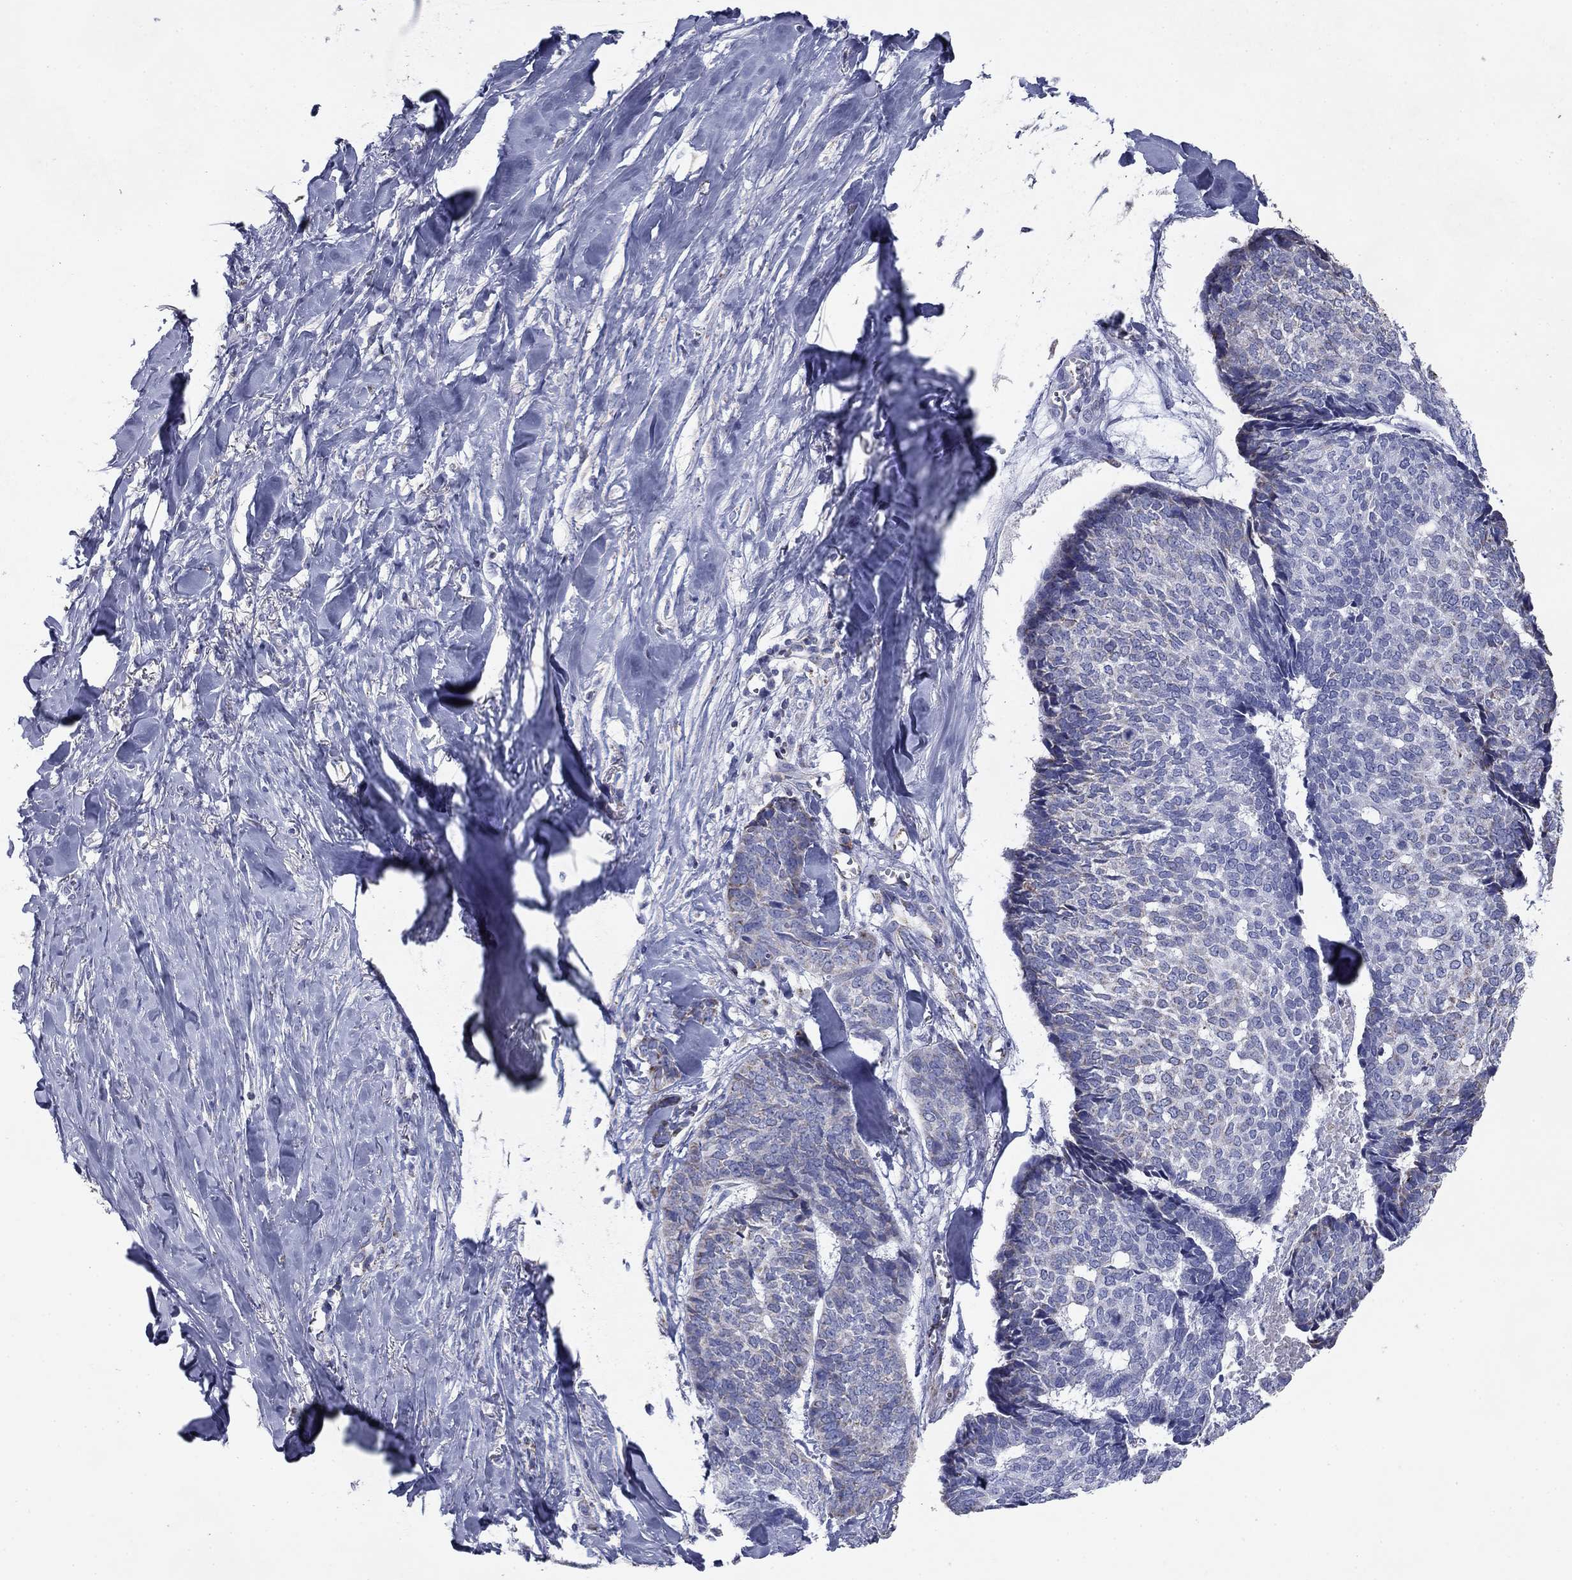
{"staining": {"intensity": "negative", "quantity": "none", "location": "none"}, "tissue": "skin cancer", "cell_type": "Tumor cells", "image_type": "cancer", "snomed": [{"axis": "morphology", "description": "Basal cell carcinoma"}, {"axis": "topography", "description": "Skin"}], "caption": "DAB (3,3'-diaminobenzidine) immunohistochemical staining of skin cancer exhibits no significant staining in tumor cells.", "gene": "NDUFA4L2", "patient": {"sex": "male", "age": 86}}